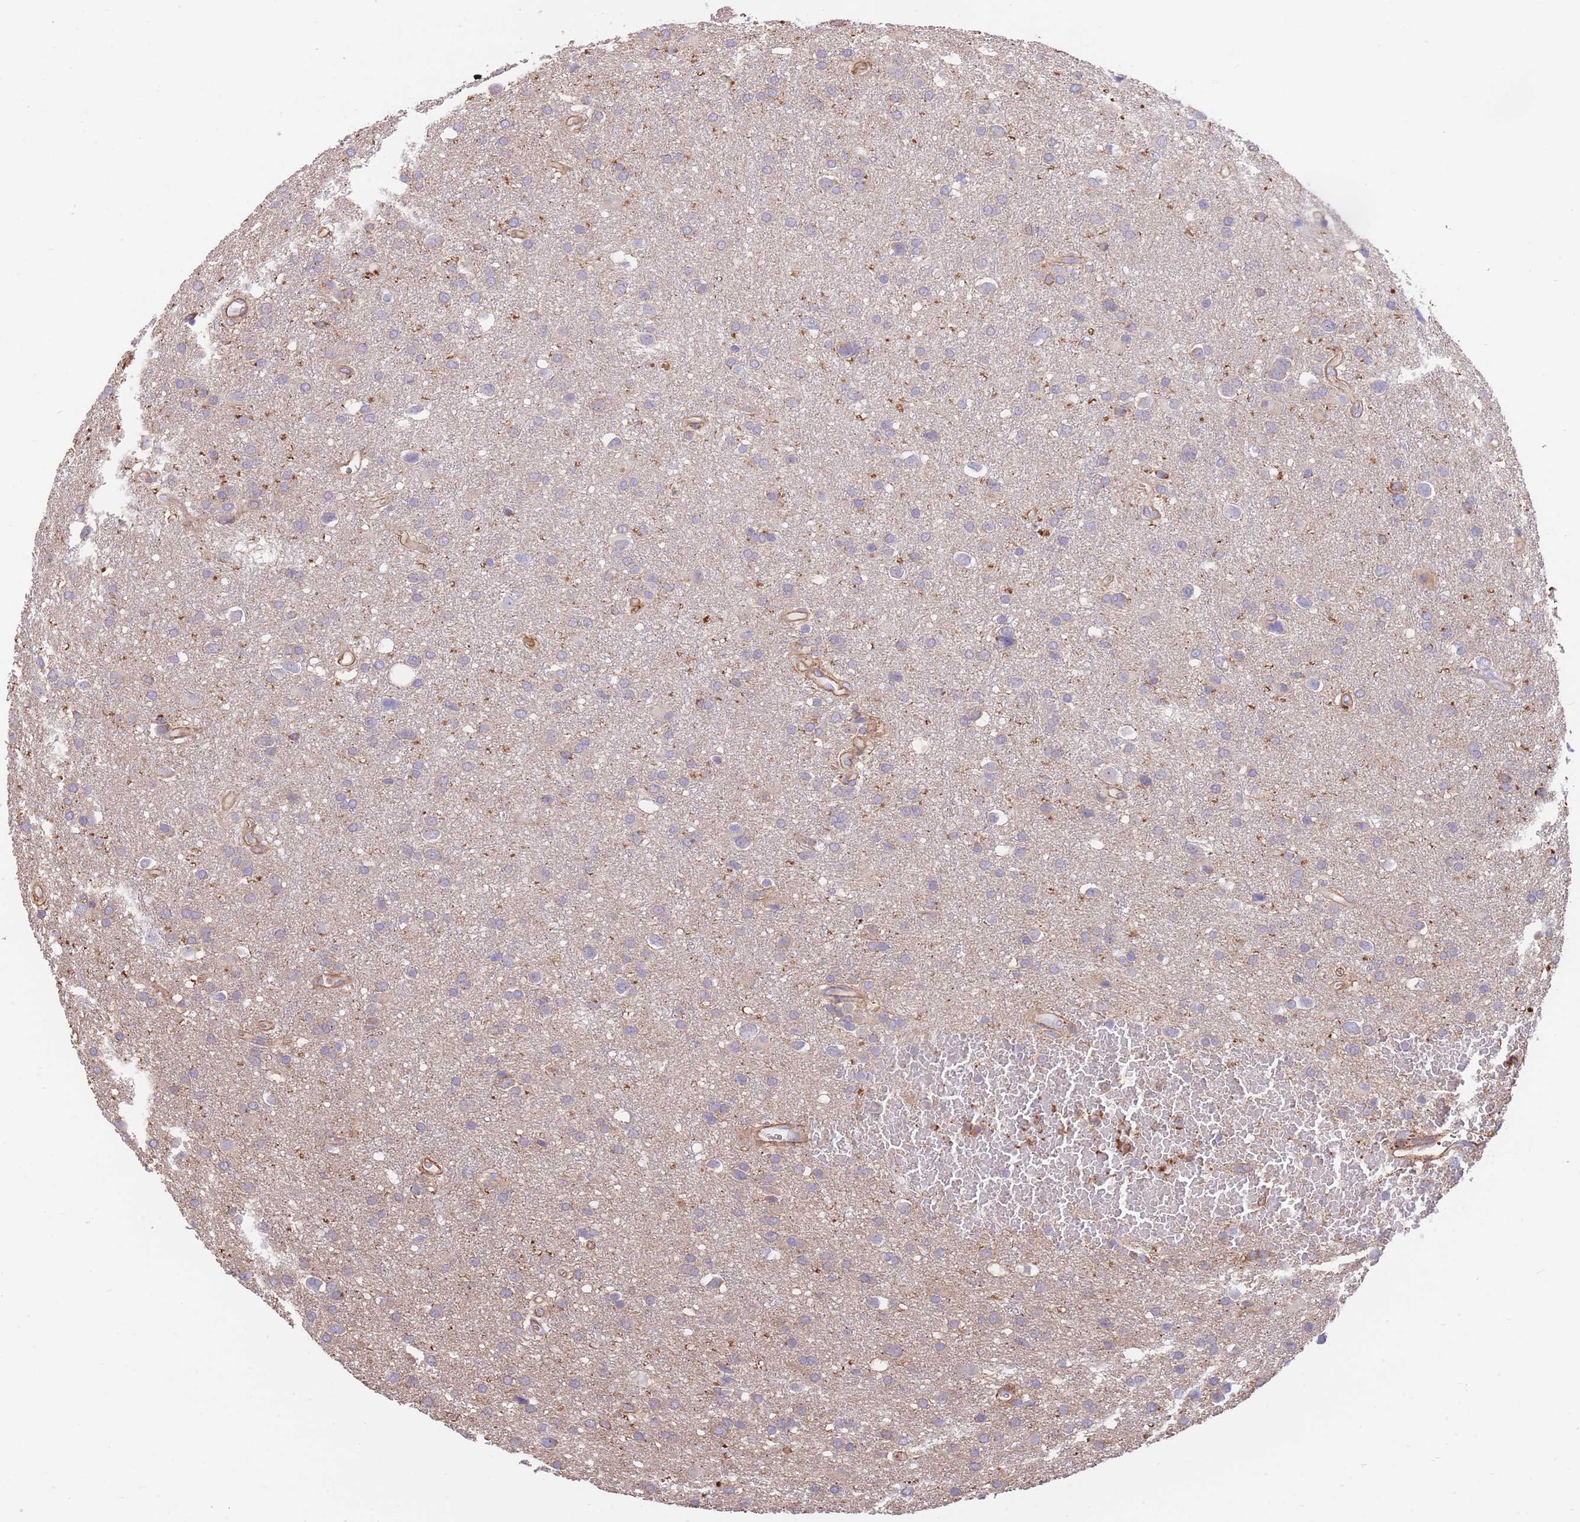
{"staining": {"intensity": "moderate", "quantity": "<25%", "location": "cytoplasmic/membranous"}, "tissue": "glioma", "cell_type": "Tumor cells", "image_type": "cancer", "snomed": [{"axis": "morphology", "description": "Glioma, malignant, Low grade"}, {"axis": "topography", "description": "Brain"}], "caption": "IHC micrograph of neoplastic tissue: glioma stained using IHC demonstrates low levels of moderate protein expression localized specifically in the cytoplasmic/membranous of tumor cells, appearing as a cytoplasmic/membranous brown color.", "gene": "LRRN4CL", "patient": {"sex": "female", "age": 32}}